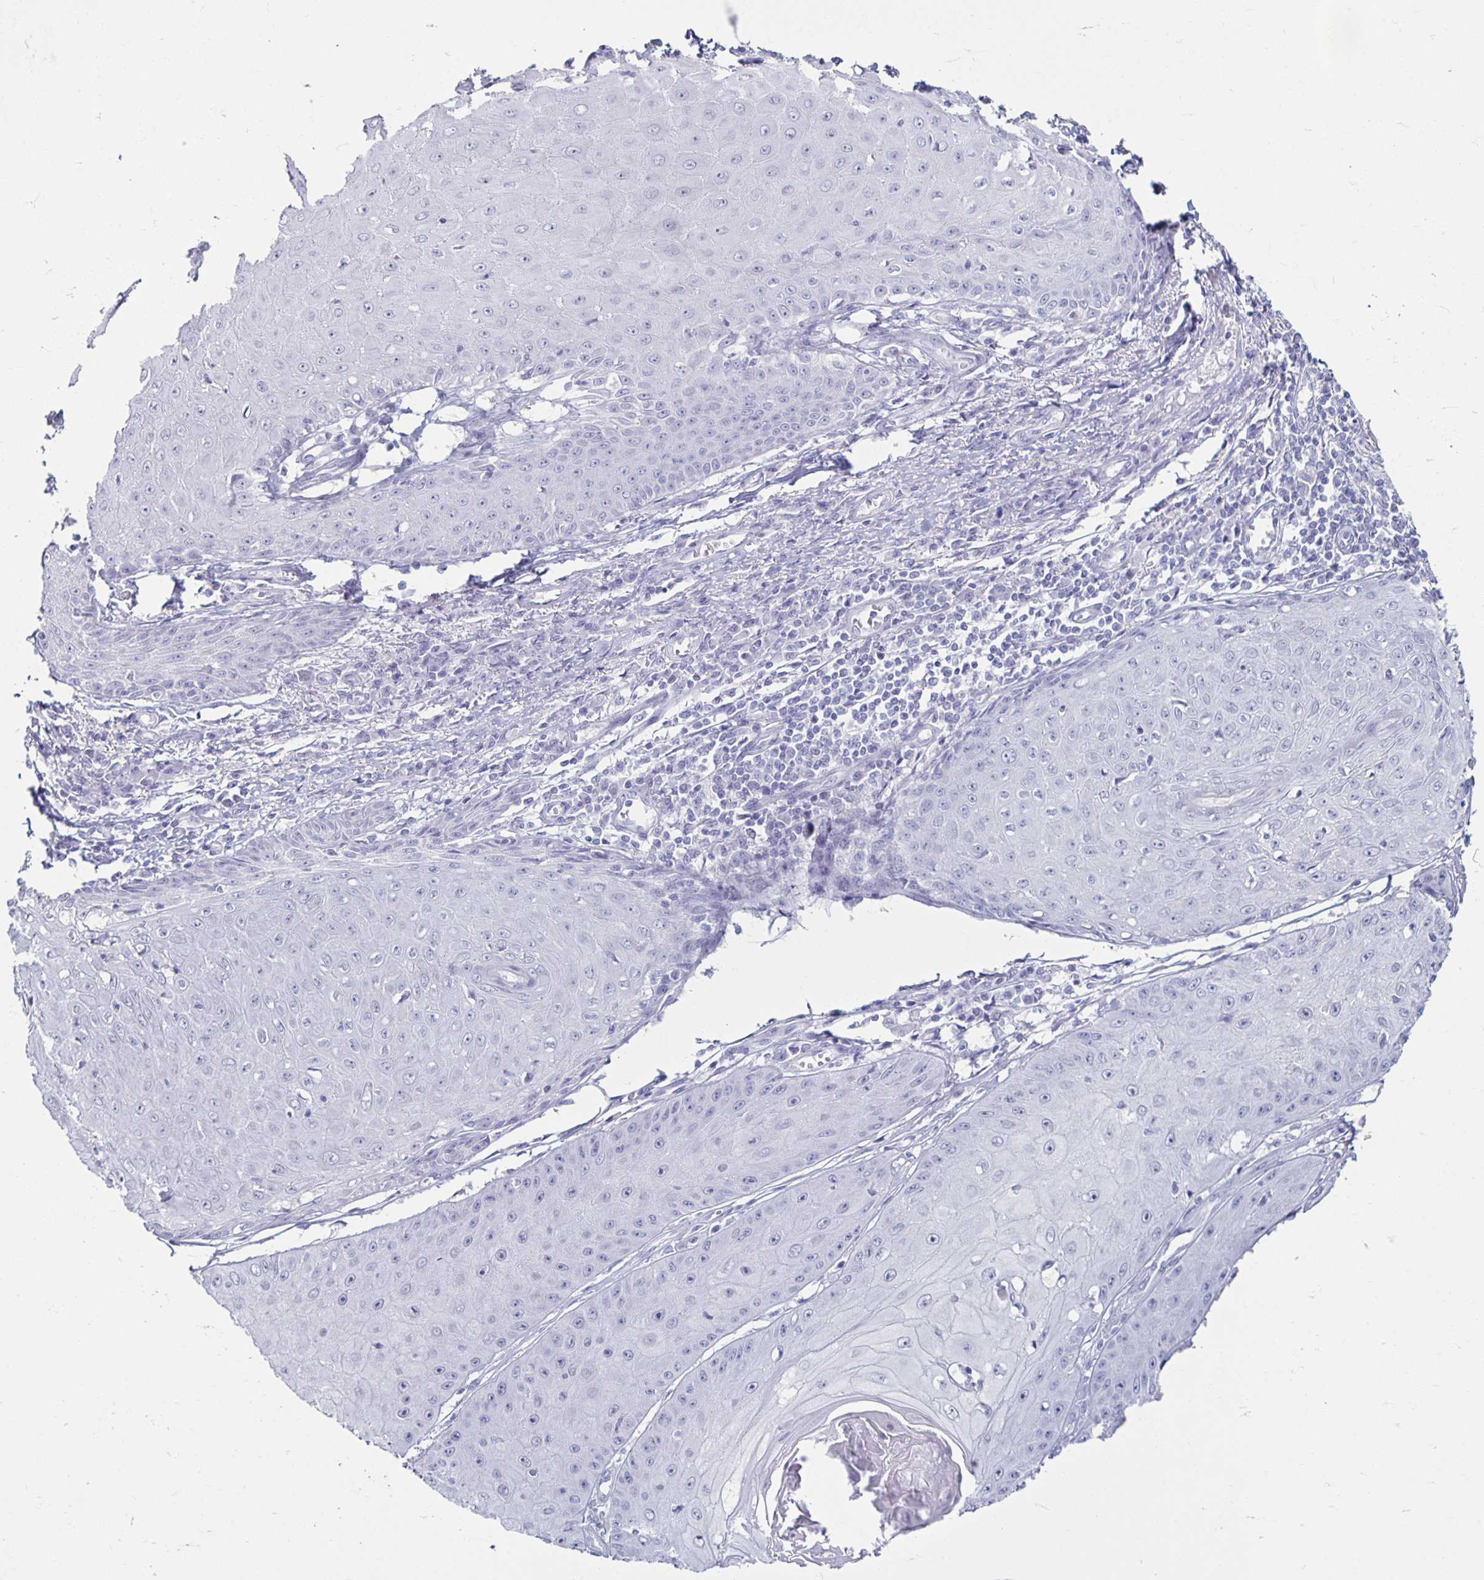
{"staining": {"intensity": "negative", "quantity": "none", "location": "none"}, "tissue": "skin cancer", "cell_type": "Tumor cells", "image_type": "cancer", "snomed": [{"axis": "morphology", "description": "Squamous cell carcinoma, NOS"}, {"axis": "topography", "description": "Skin"}], "caption": "Immunohistochemistry (IHC) photomicrograph of skin cancer (squamous cell carcinoma) stained for a protein (brown), which shows no expression in tumor cells.", "gene": "CT45A5", "patient": {"sex": "male", "age": 70}}